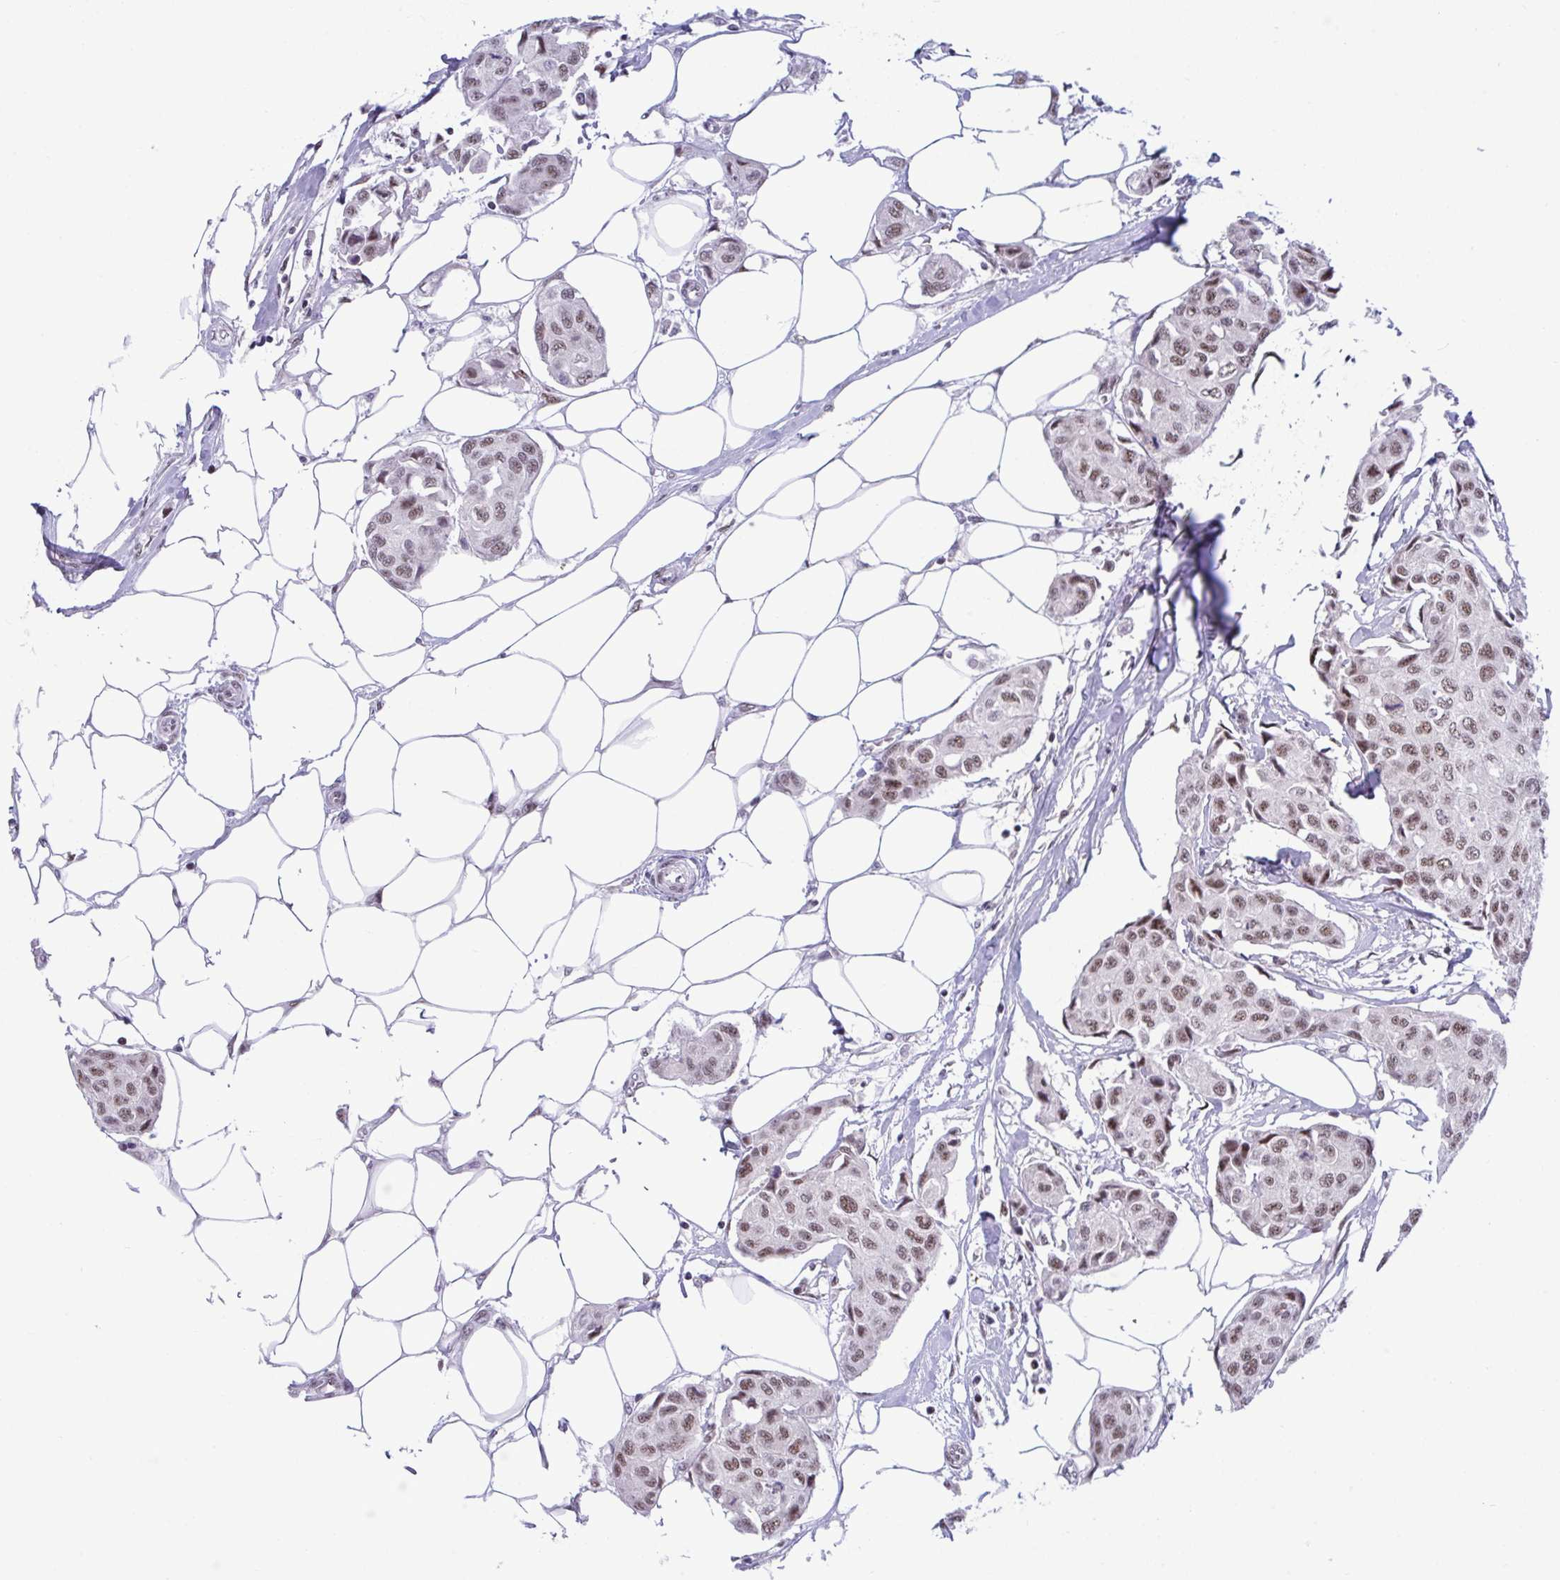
{"staining": {"intensity": "moderate", "quantity": ">75%", "location": "nuclear"}, "tissue": "breast cancer", "cell_type": "Tumor cells", "image_type": "cancer", "snomed": [{"axis": "morphology", "description": "Duct carcinoma"}, {"axis": "topography", "description": "Breast"}, {"axis": "topography", "description": "Lymph node"}], "caption": "The immunohistochemical stain shows moderate nuclear expression in tumor cells of breast cancer (infiltrating ductal carcinoma) tissue.", "gene": "WBP11", "patient": {"sex": "female", "age": 80}}